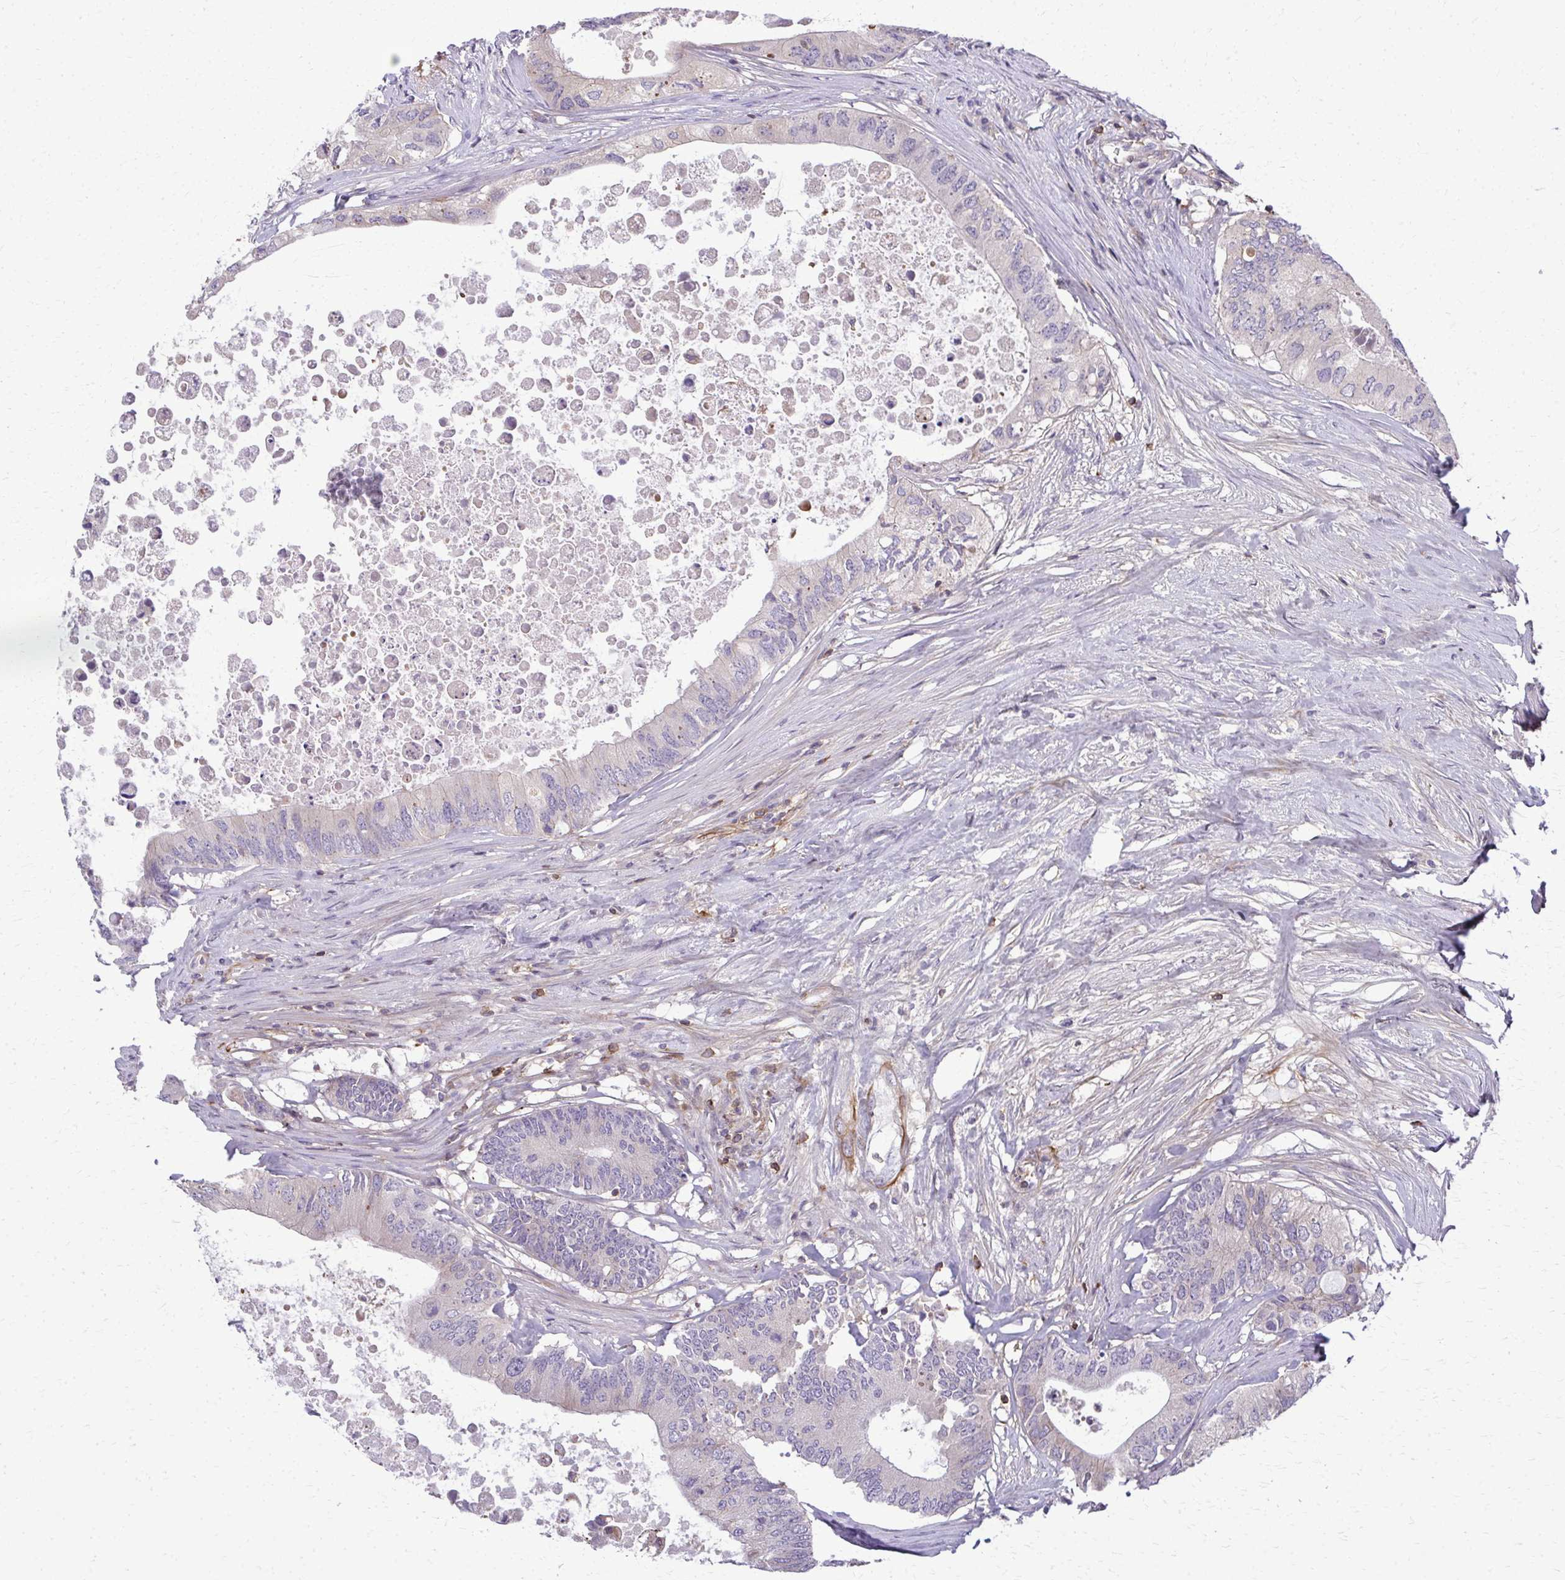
{"staining": {"intensity": "negative", "quantity": "none", "location": "none"}, "tissue": "colorectal cancer", "cell_type": "Tumor cells", "image_type": "cancer", "snomed": [{"axis": "morphology", "description": "Adenocarcinoma, NOS"}, {"axis": "topography", "description": "Colon"}], "caption": "The image demonstrates no staining of tumor cells in colorectal cancer (adenocarcinoma). The staining is performed using DAB brown chromogen with nuclei counter-stained in using hematoxylin.", "gene": "AP5M1", "patient": {"sex": "male", "age": 71}}